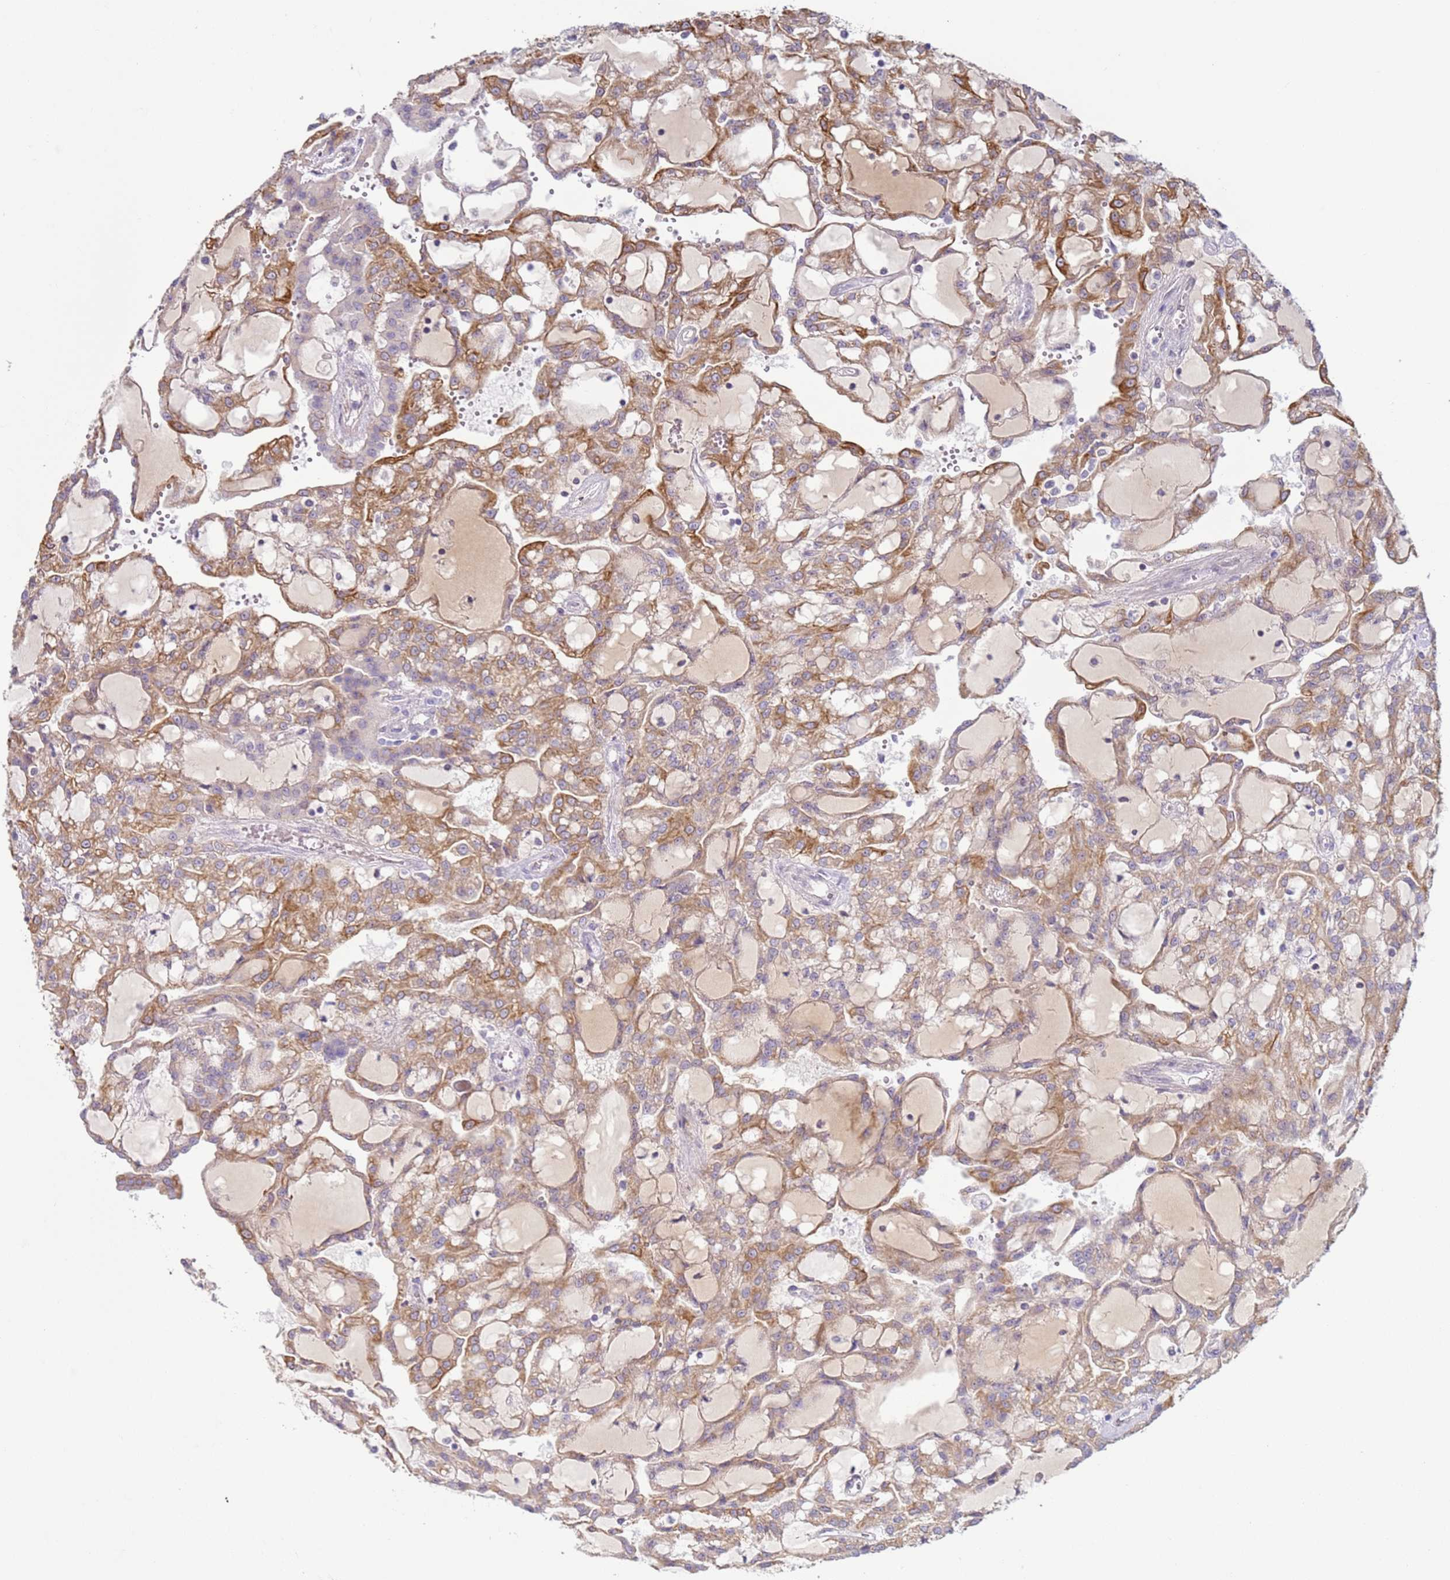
{"staining": {"intensity": "moderate", "quantity": ">75%", "location": "cytoplasmic/membranous"}, "tissue": "renal cancer", "cell_type": "Tumor cells", "image_type": "cancer", "snomed": [{"axis": "morphology", "description": "Adenocarcinoma, NOS"}, {"axis": "topography", "description": "Kidney"}], "caption": "This is a micrograph of immunohistochemistry staining of renal cancer (adenocarcinoma), which shows moderate positivity in the cytoplasmic/membranous of tumor cells.", "gene": "NPAP1", "patient": {"sex": "male", "age": 63}}